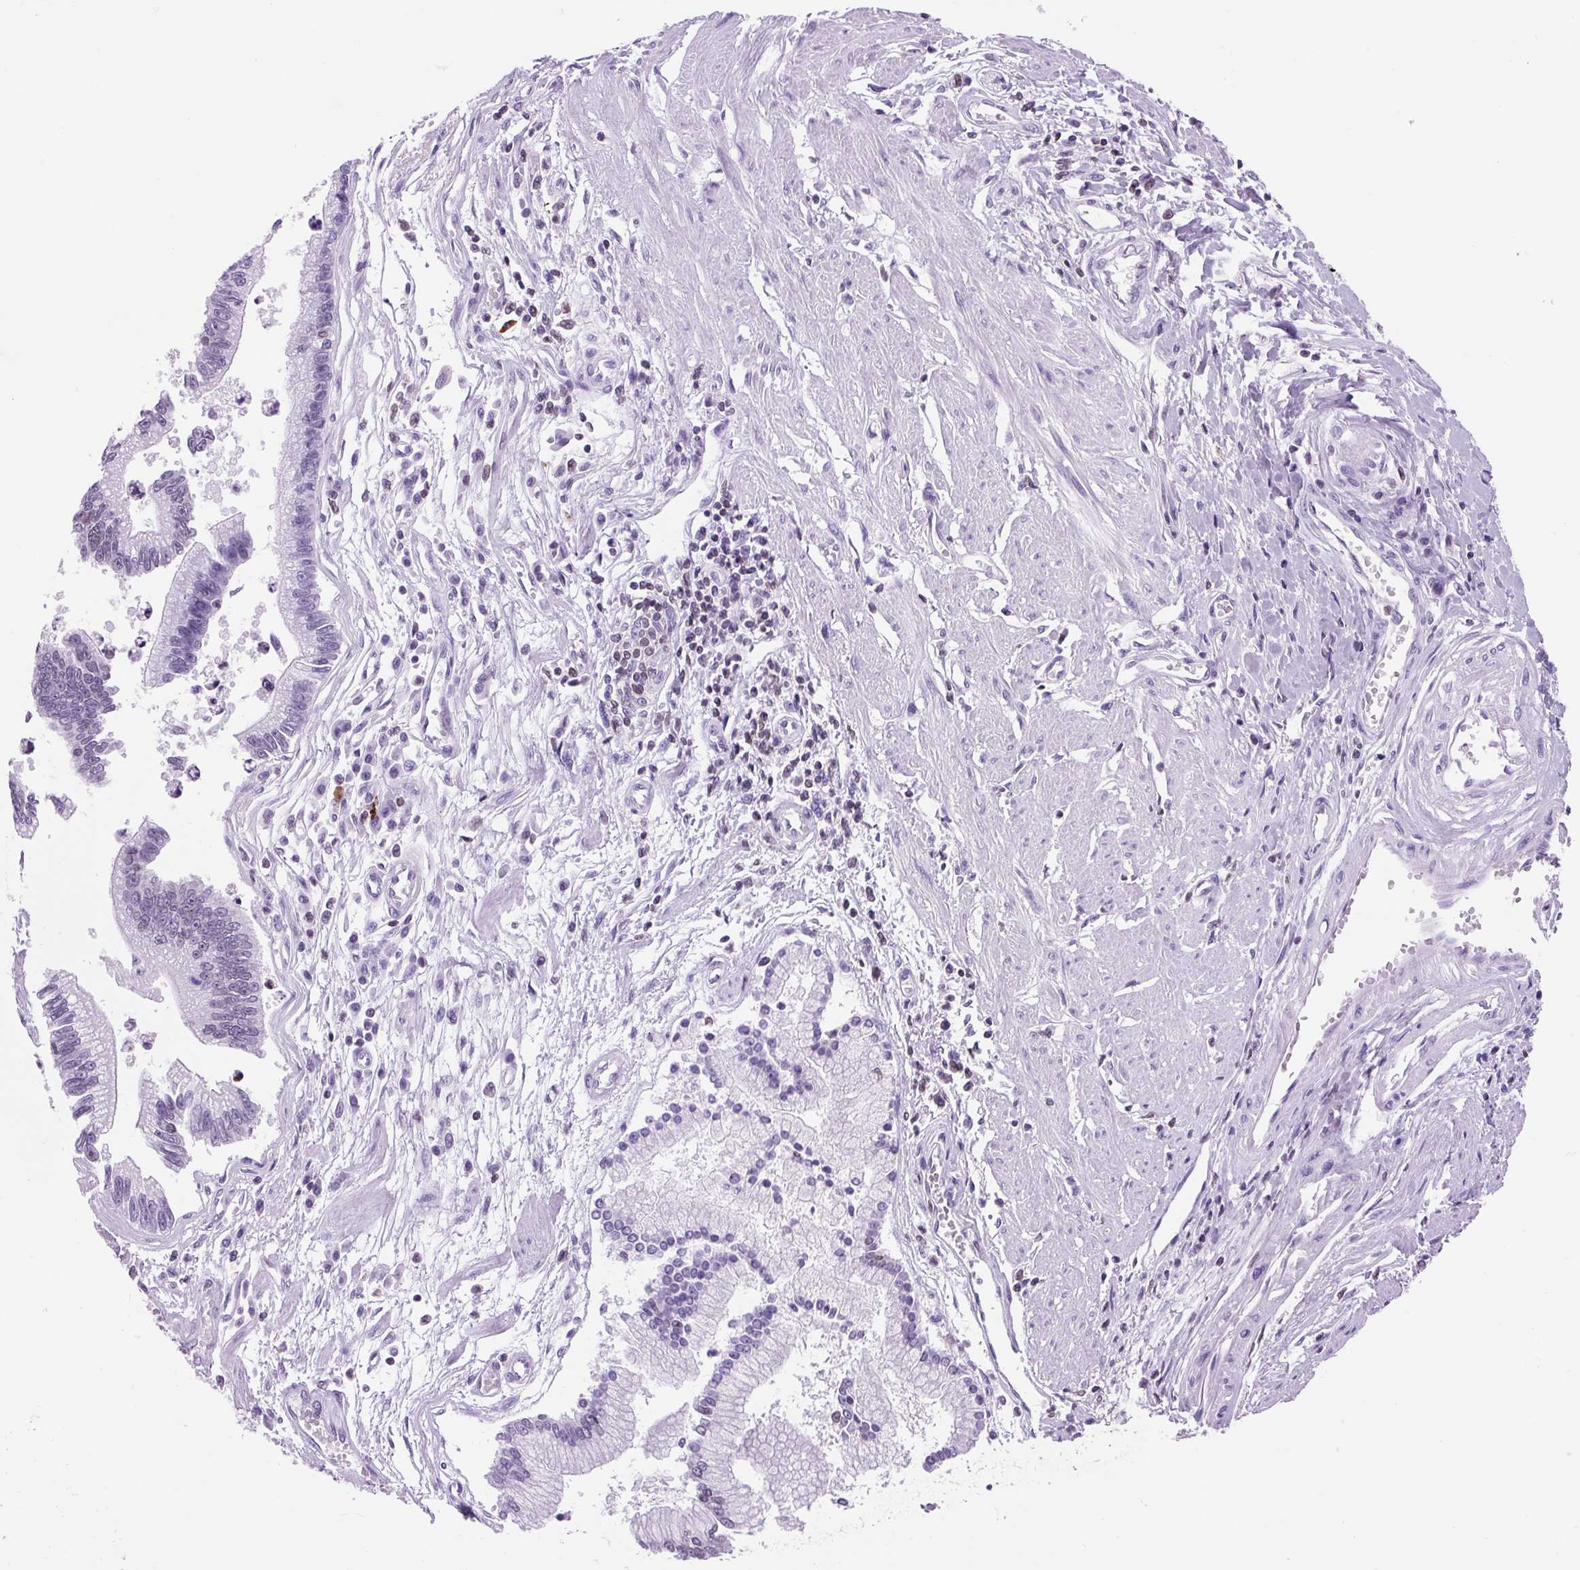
{"staining": {"intensity": "negative", "quantity": "none", "location": "none"}, "tissue": "stomach cancer", "cell_type": "Tumor cells", "image_type": "cancer", "snomed": [{"axis": "morphology", "description": "Adenocarcinoma, NOS"}, {"axis": "topography", "description": "Stomach"}], "caption": "Immunohistochemistry of human stomach cancer displays no staining in tumor cells.", "gene": "VPREB1", "patient": {"sex": "male", "age": 59}}